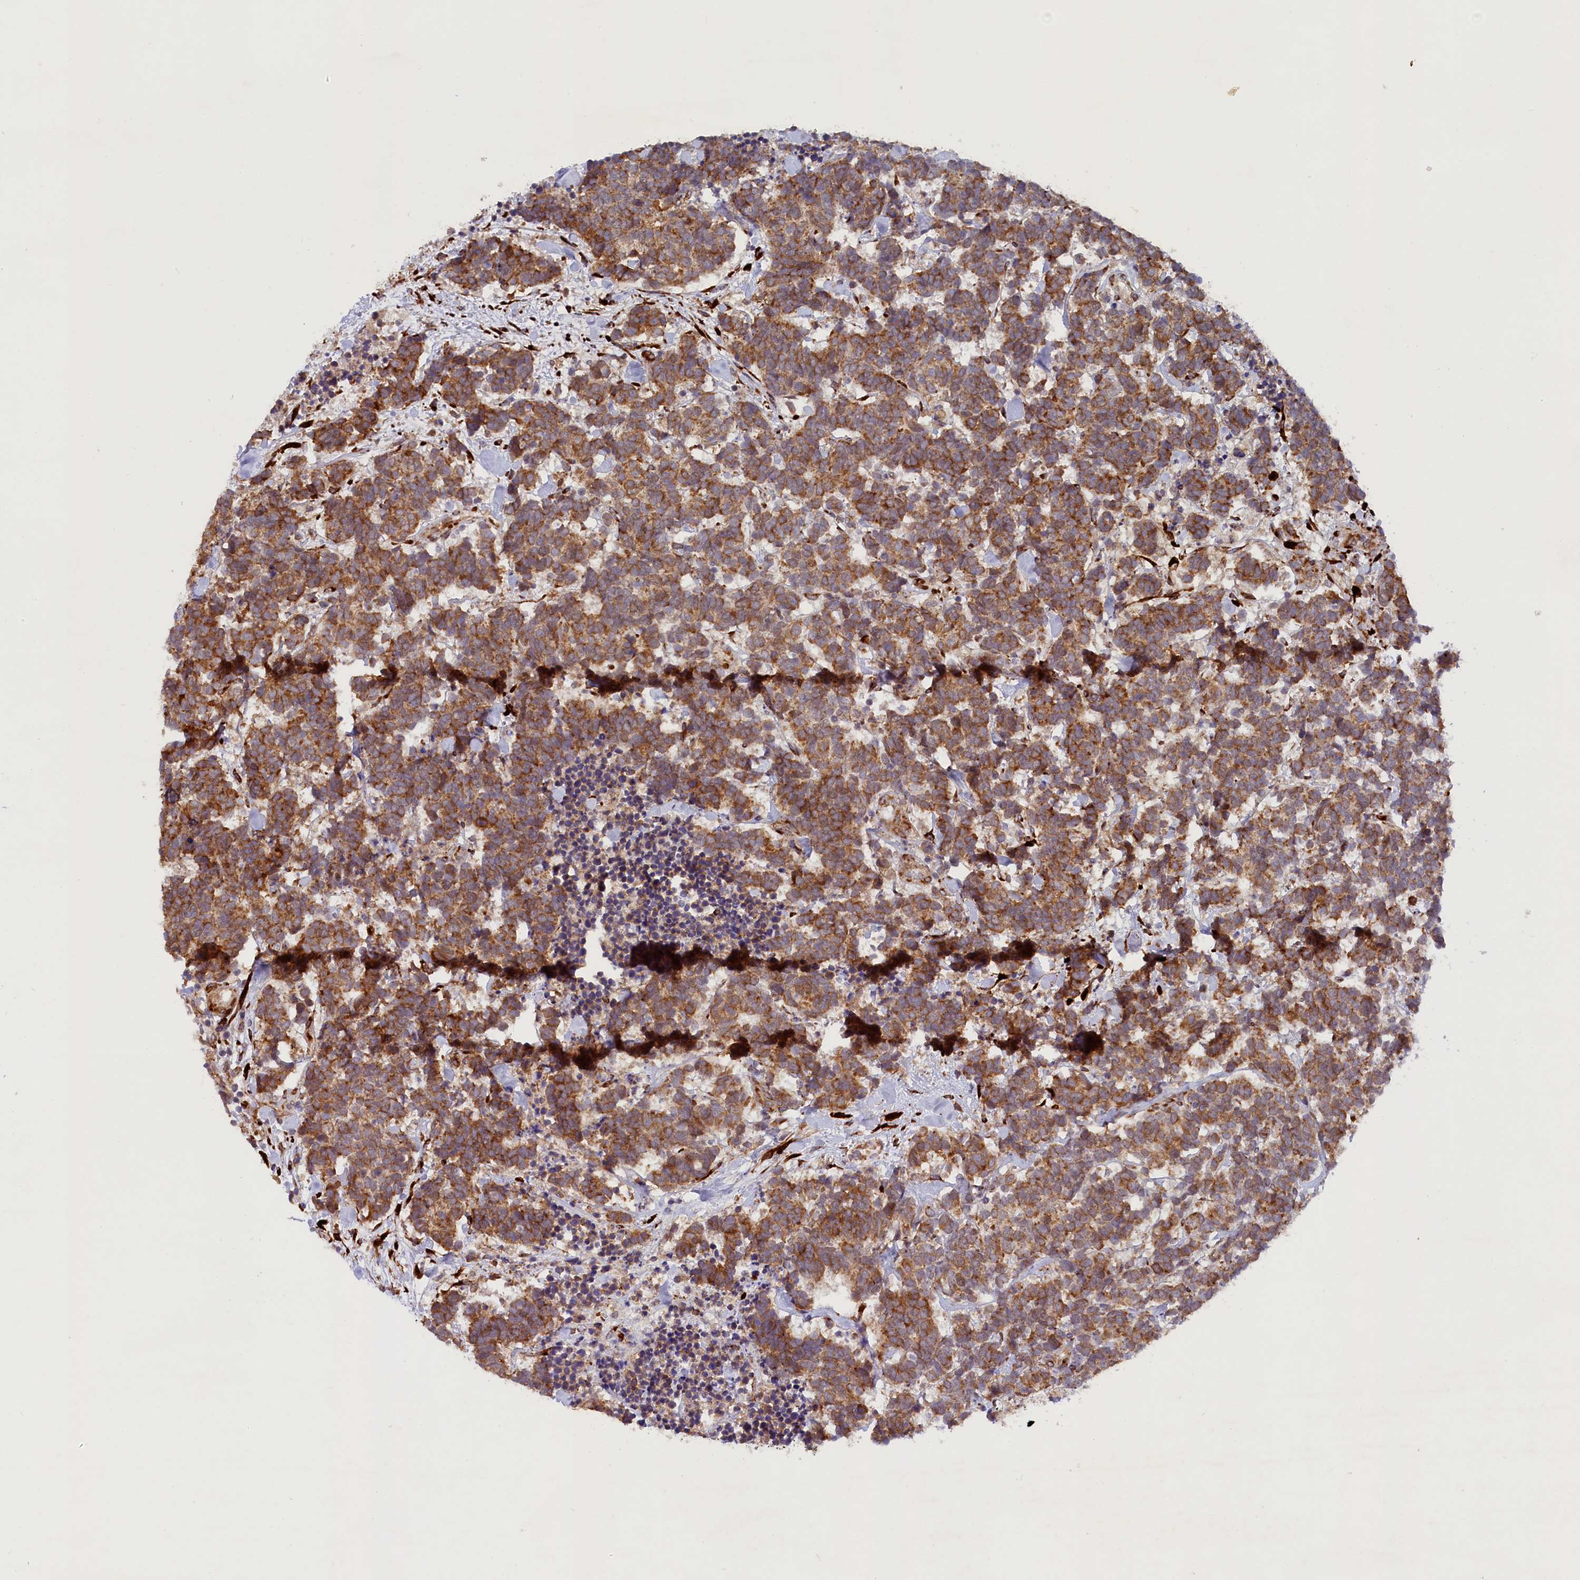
{"staining": {"intensity": "strong", "quantity": ">75%", "location": "cytoplasmic/membranous"}, "tissue": "carcinoid", "cell_type": "Tumor cells", "image_type": "cancer", "snomed": [{"axis": "morphology", "description": "Carcinoma, NOS"}, {"axis": "morphology", "description": "Carcinoid, malignant, NOS"}, {"axis": "topography", "description": "Prostate"}], "caption": "The image reveals staining of carcinoma, revealing strong cytoplasmic/membranous protein staining (brown color) within tumor cells. The staining was performed using DAB to visualize the protein expression in brown, while the nuclei were stained in blue with hematoxylin (Magnification: 20x).", "gene": "SSC5D", "patient": {"sex": "male", "age": 57}}